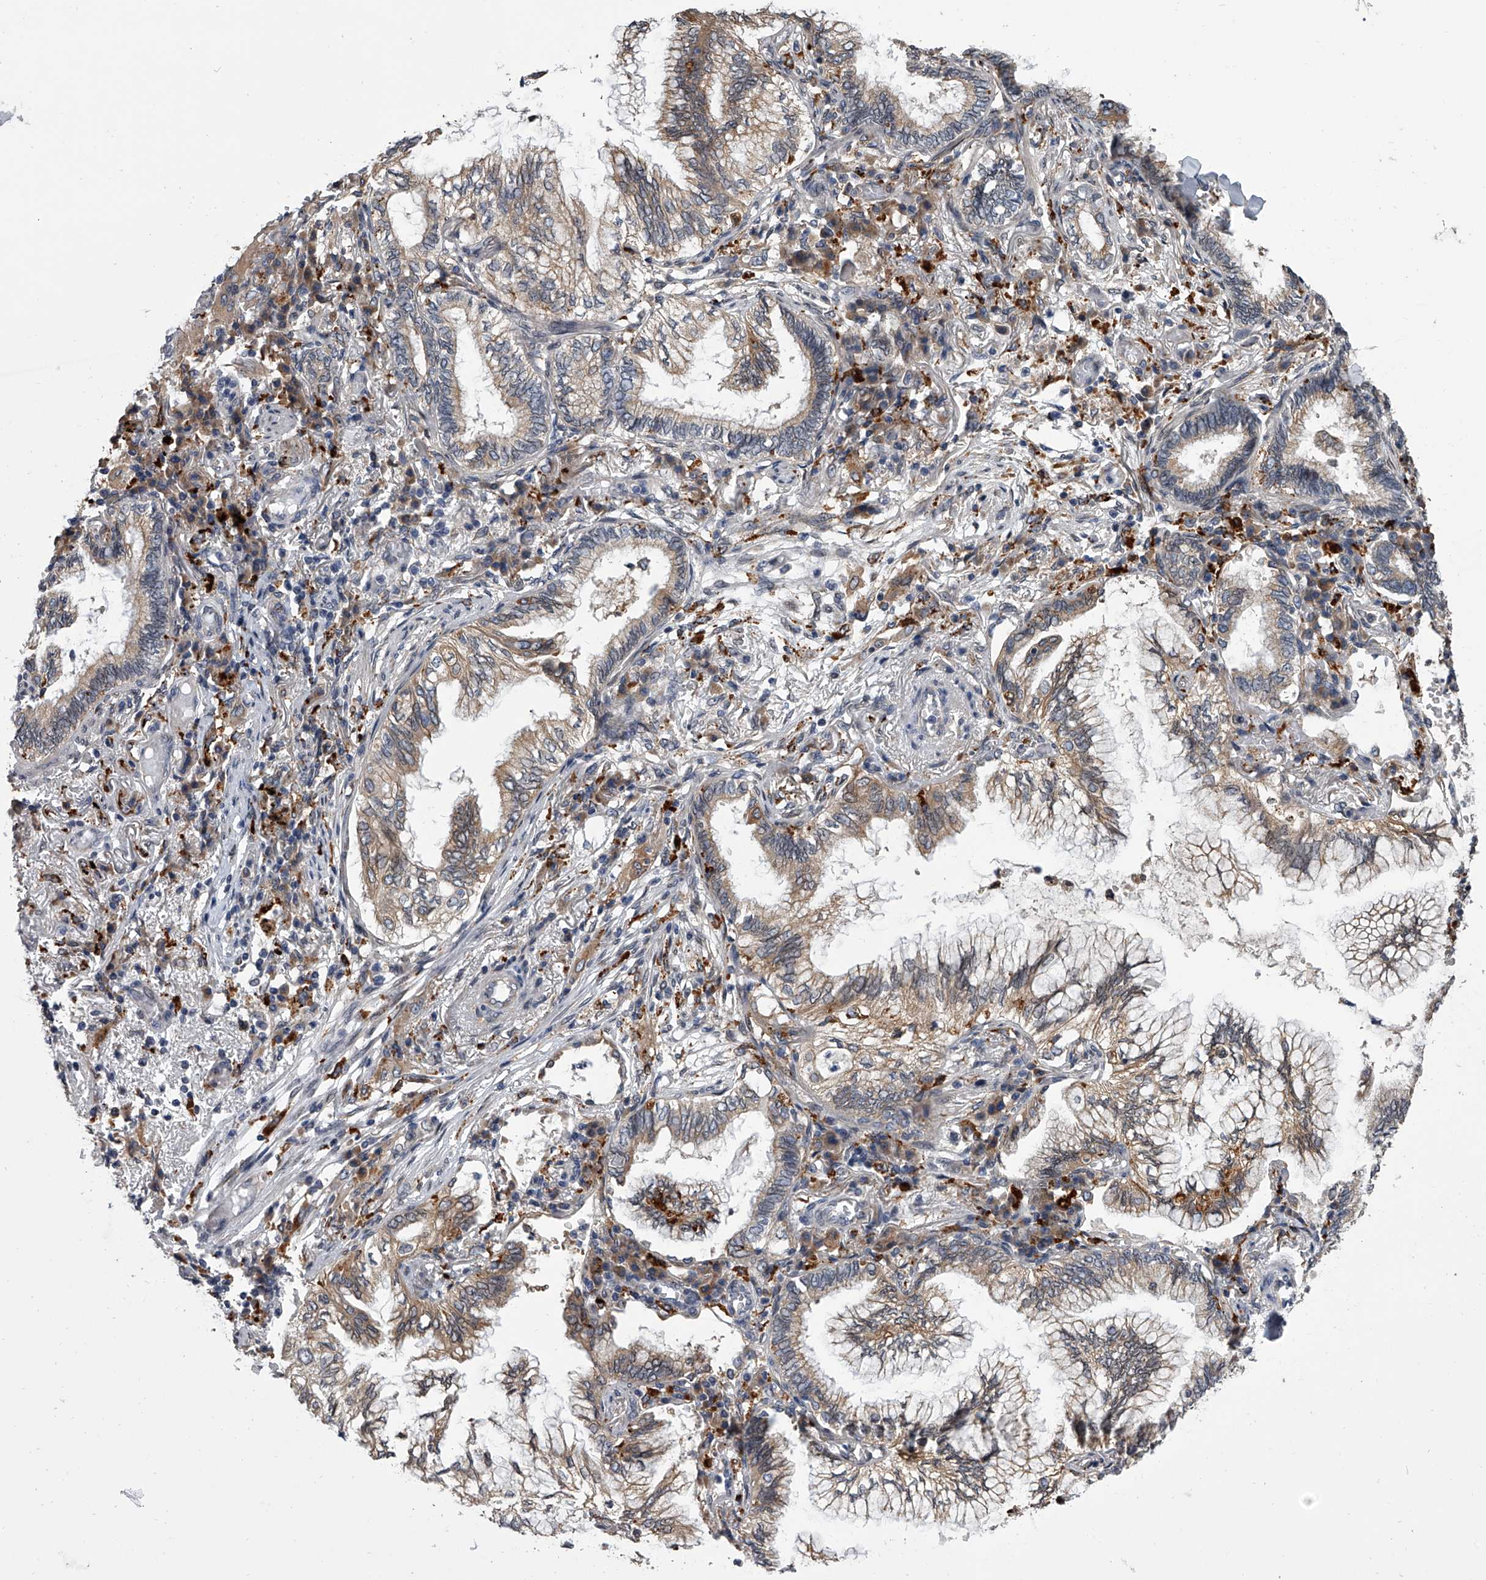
{"staining": {"intensity": "moderate", "quantity": ">75%", "location": "cytoplasmic/membranous"}, "tissue": "lung cancer", "cell_type": "Tumor cells", "image_type": "cancer", "snomed": [{"axis": "morphology", "description": "Adenocarcinoma, NOS"}, {"axis": "topography", "description": "Lung"}], "caption": "High-power microscopy captured an immunohistochemistry (IHC) histopathology image of lung cancer, revealing moderate cytoplasmic/membranous positivity in approximately >75% of tumor cells. (DAB IHC, brown staining for protein, blue staining for nuclei).", "gene": "TRIM8", "patient": {"sex": "female", "age": 70}}